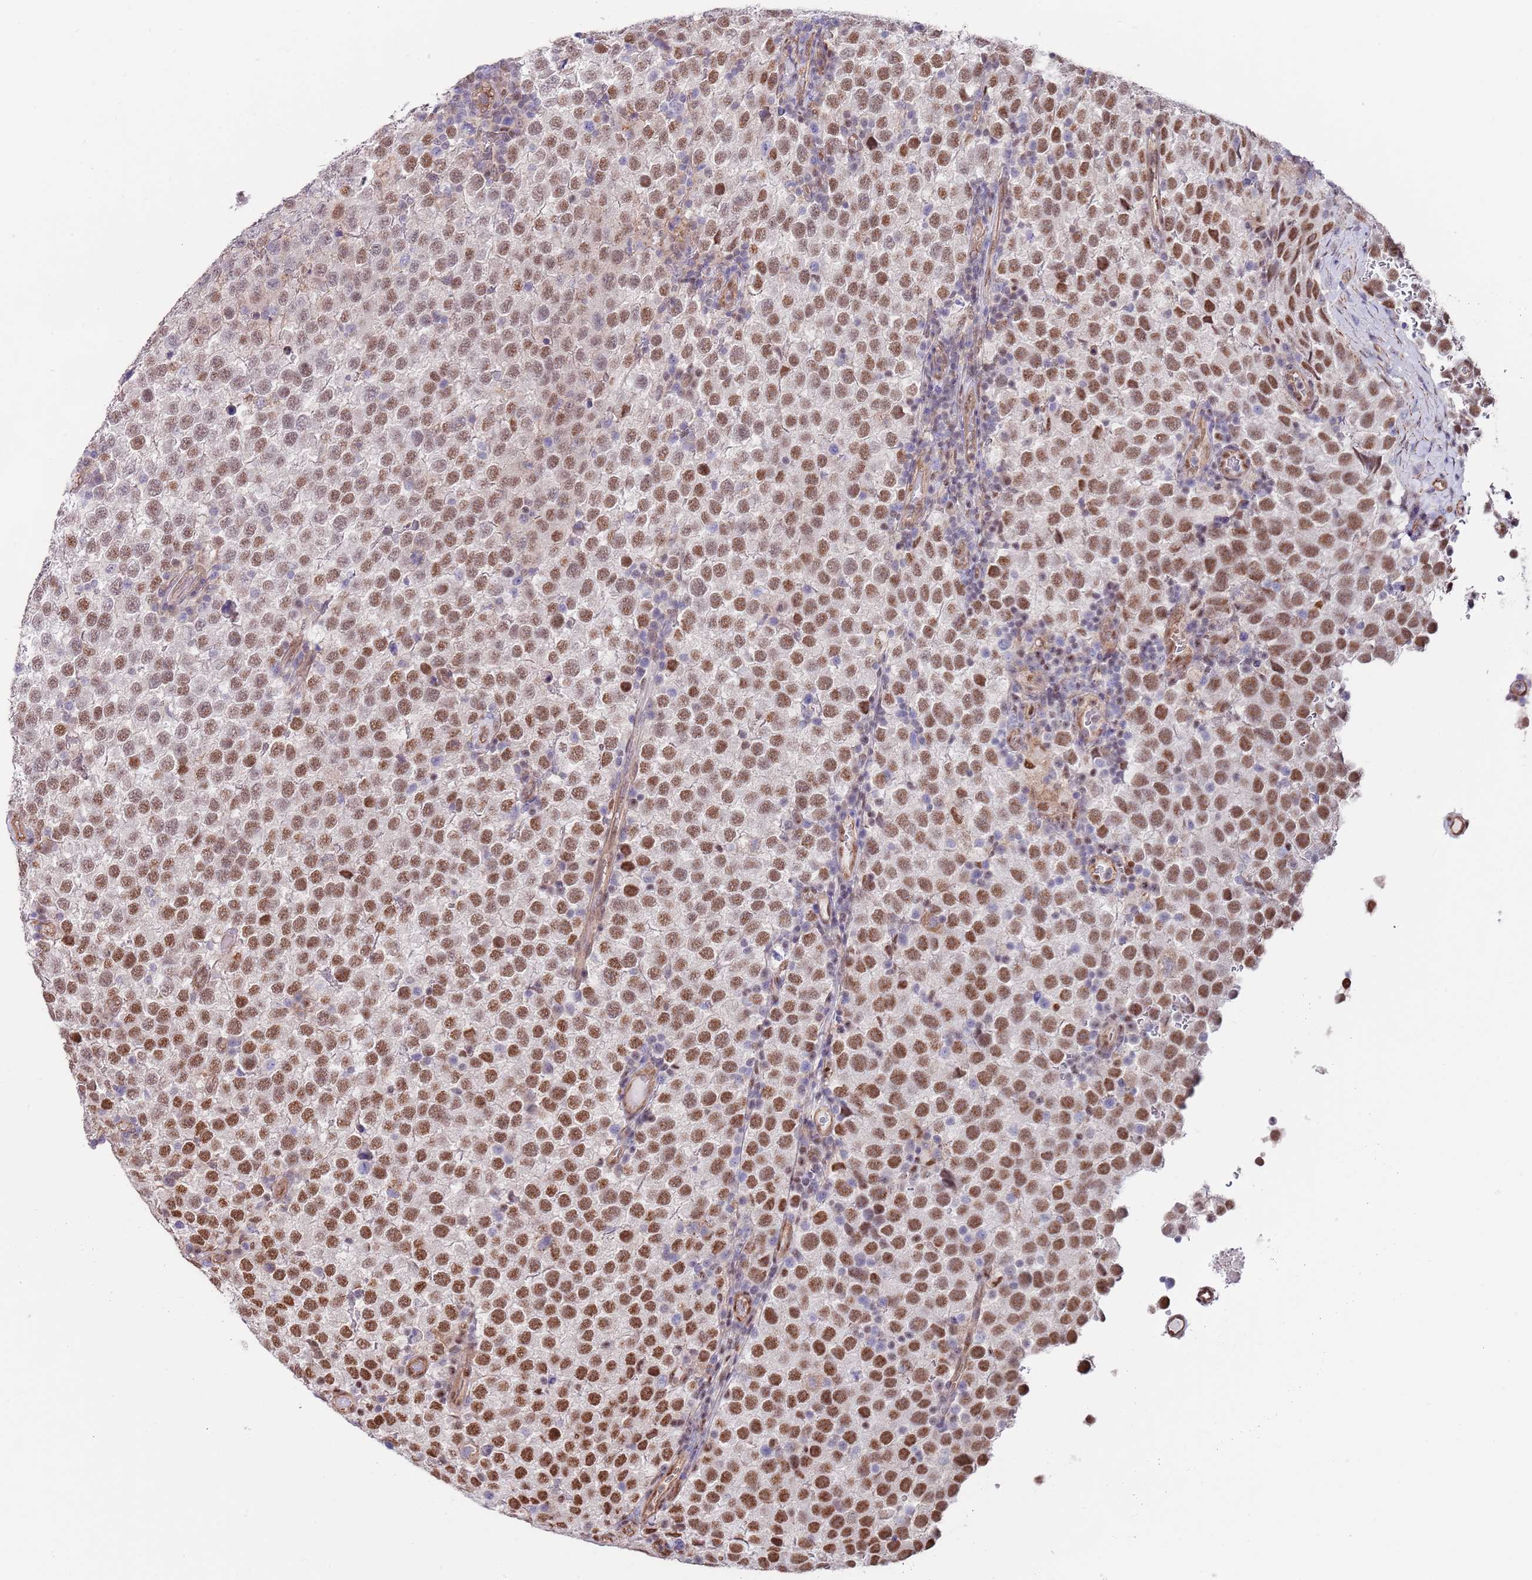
{"staining": {"intensity": "moderate", "quantity": ">75%", "location": "nuclear"}, "tissue": "testis cancer", "cell_type": "Tumor cells", "image_type": "cancer", "snomed": [{"axis": "morphology", "description": "Seminoma, NOS"}, {"axis": "topography", "description": "Testis"}], "caption": "A brown stain labels moderate nuclear staining of a protein in human testis seminoma tumor cells. The staining is performed using DAB (3,3'-diaminobenzidine) brown chromogen to label protein expression. The nuclei are counter-stained blue using hematoxylin.", "gene": "BPNT1", "patient": {"sex": "male", "age": 34}}